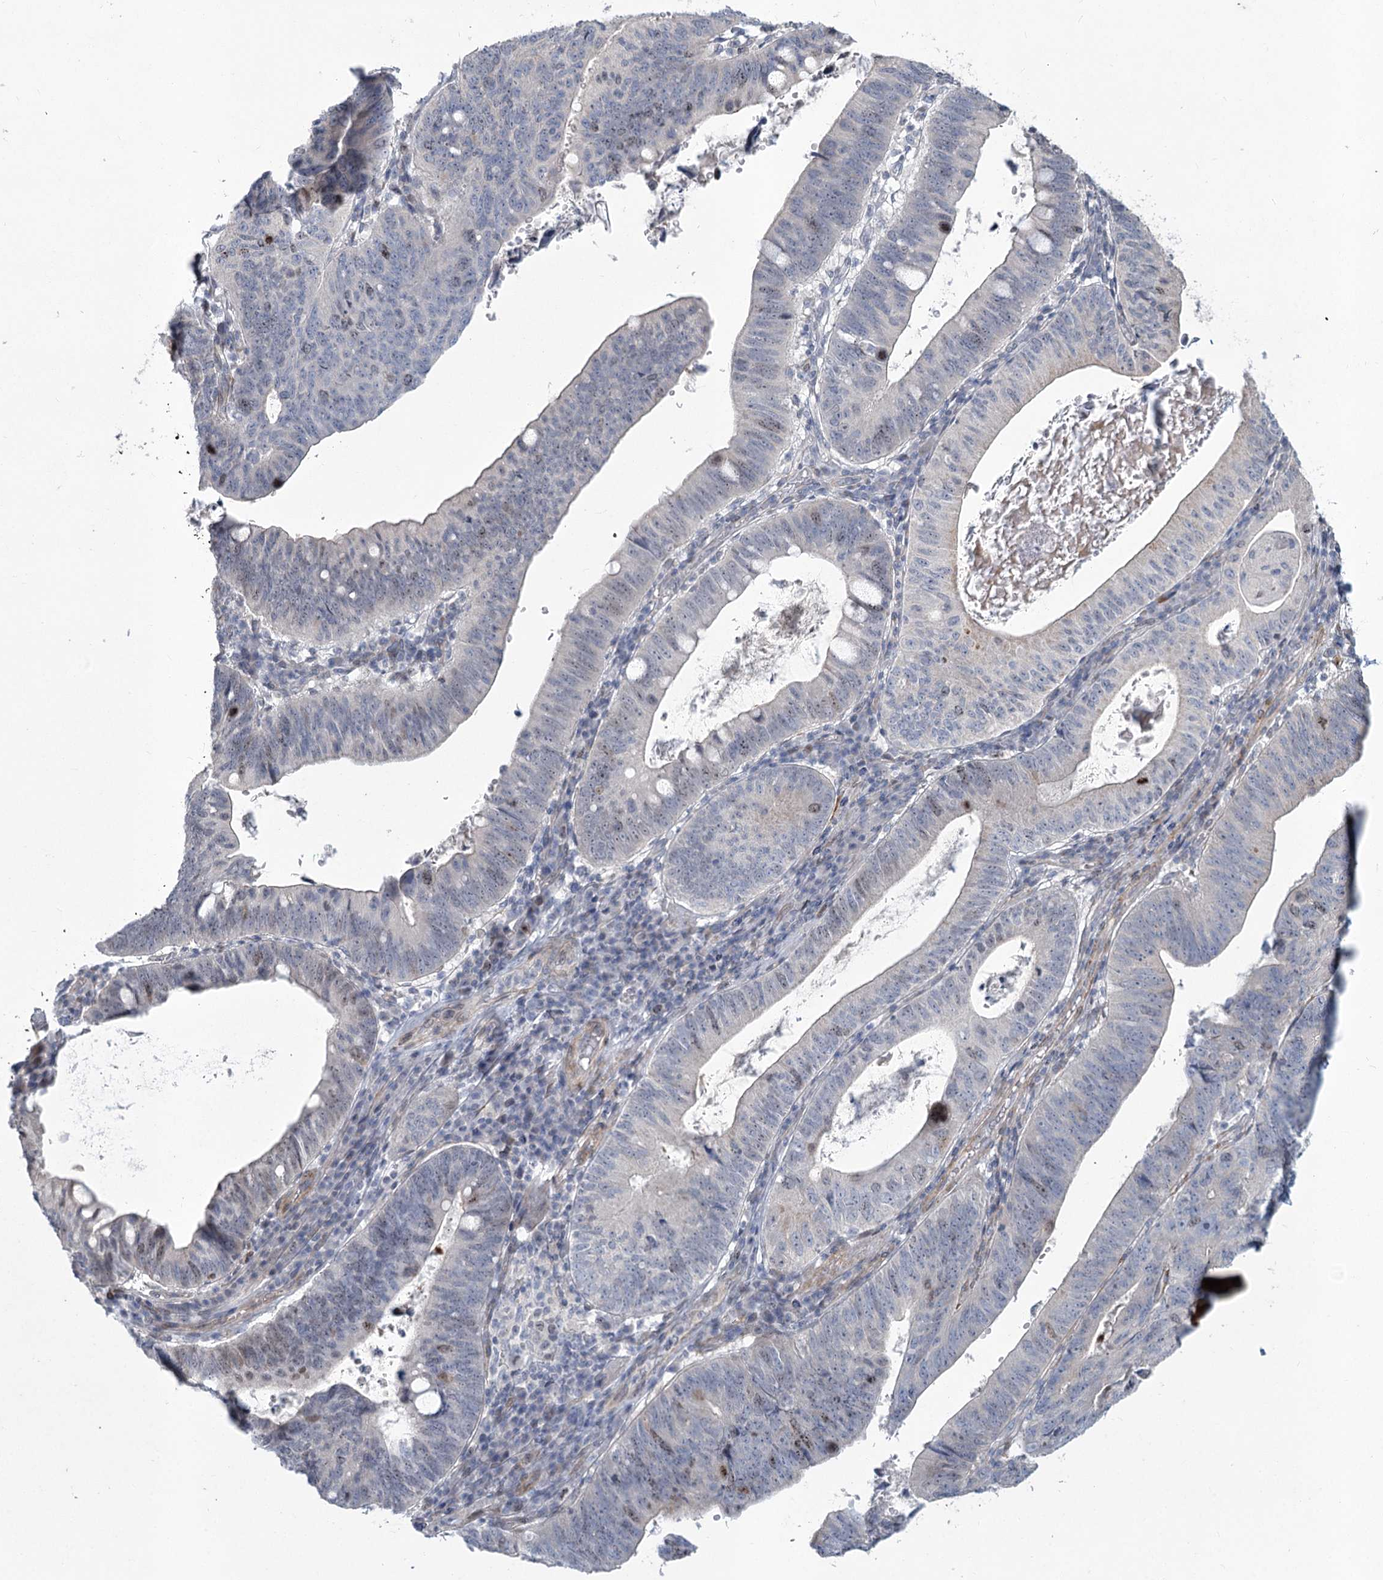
{"staining": {"intensity": "moderate", "quantity": "<25%", "location": "nuclear"}, "tissue": "stomach cancer", "cell_type": "Tumor cells", "image_type": "cancer", "snomed": [{"axis": "morphology", "description": "Adenocarcinoma, NOS"}, {"axis": "topography", "description": "Stomach"}], "caption": "Tumor cells display moderate nuclear expression in about <25% of cells in stomach adenocarcinoma. (Stains: DAB (3,3'-diaminobenzidine) in brown, nuclei in blue, Microscopy: brightfield microscopy at high magnification).", "gene": "ABITRAM", "patient": {"sex": "male", "age": 59}}